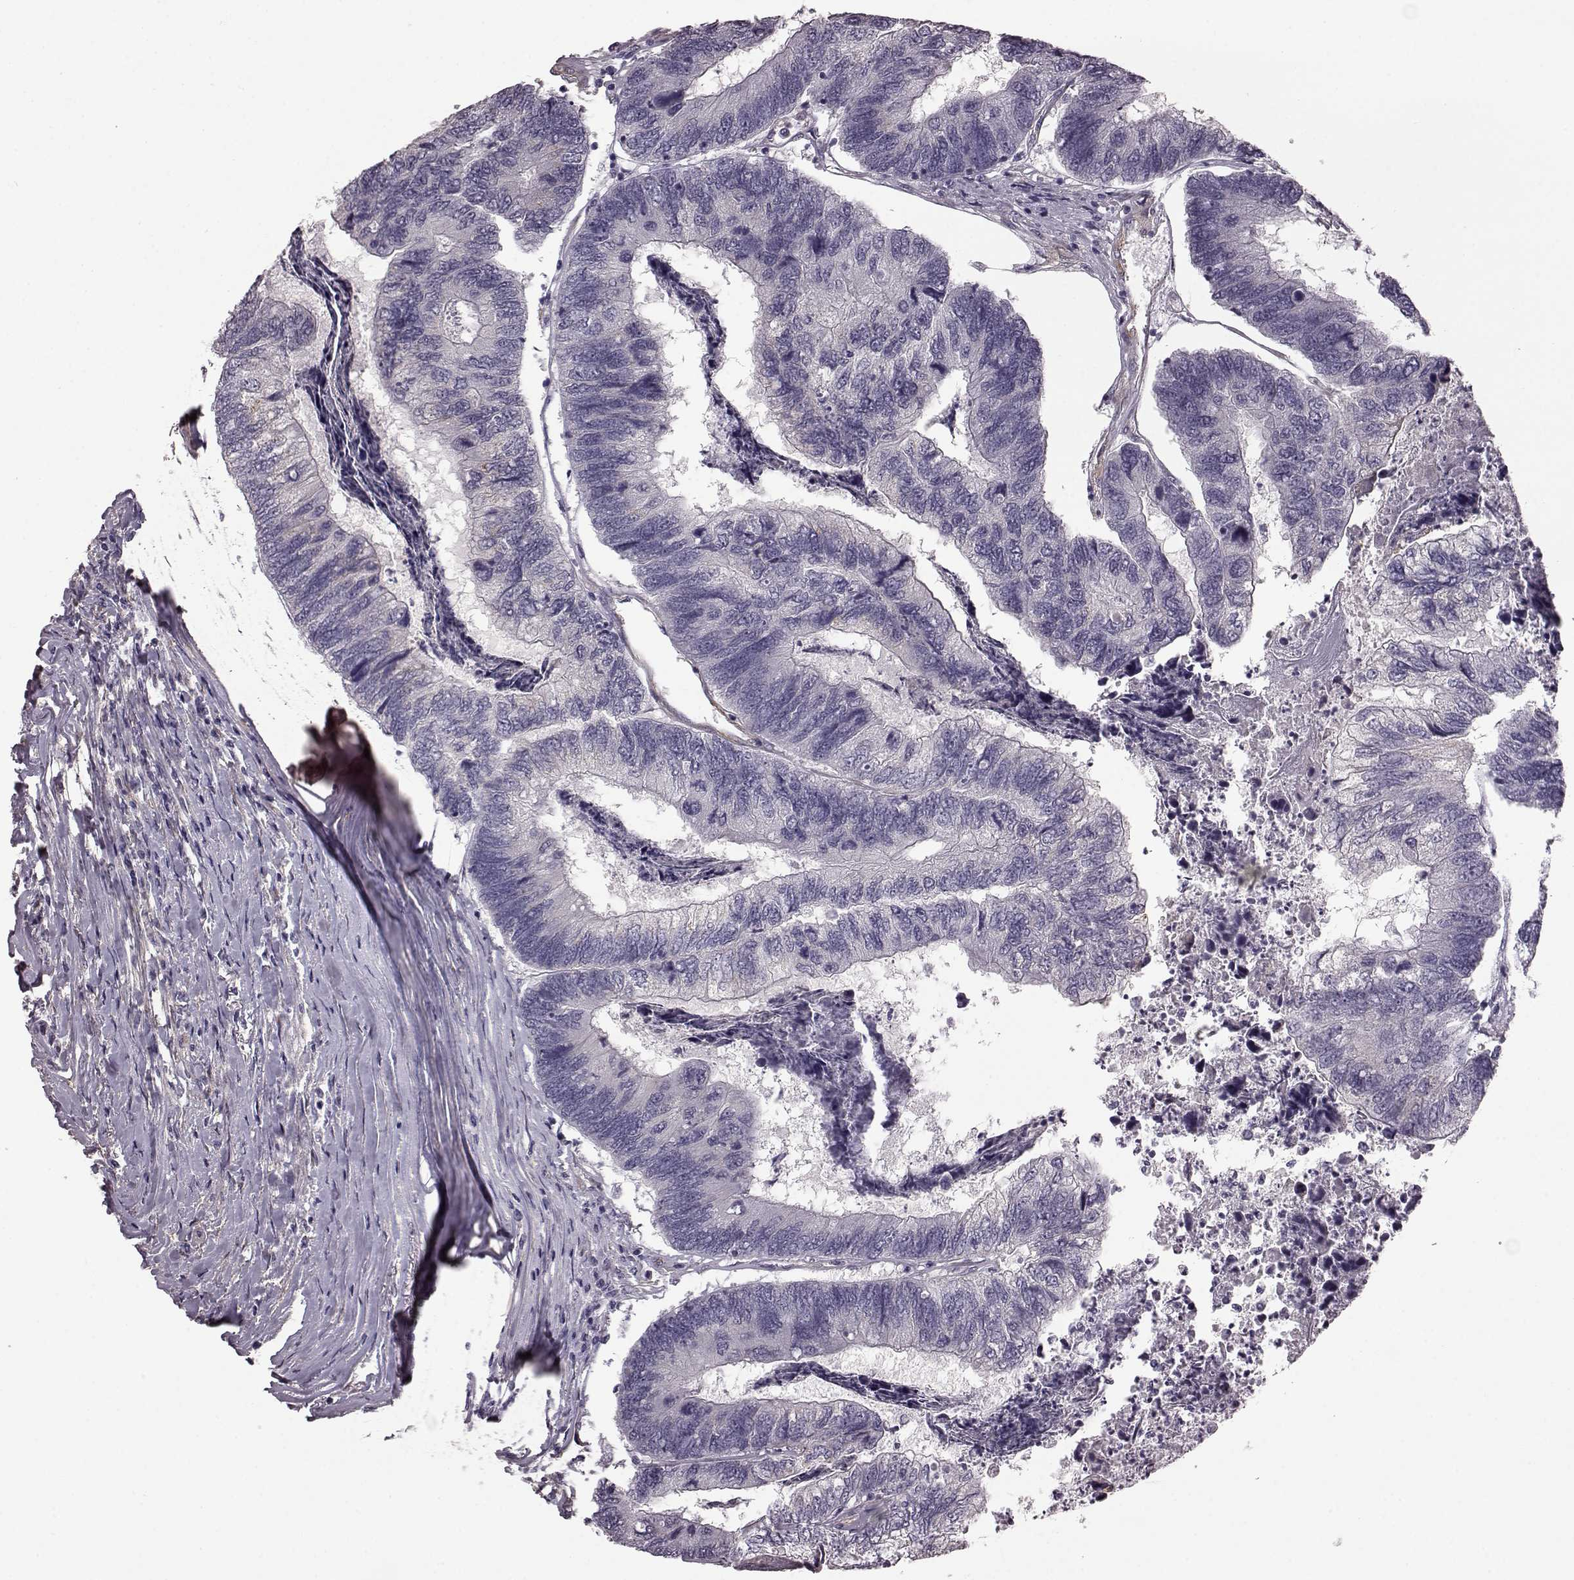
{"staining": {"intensity": "negative", "quantity": "none", "location": "none"}, "tissue": "colorectal cancer", "cell_type": "Tumor cells", "image_type": "cancer", "snomed": [{"axis": "morphology", "description": "Adenocarcinoma, NOS"}, {"axis": "topography", "description": "Colon"}], "caption": "IHC of human colorectal adenocarcinoma shows no positivity in tumor cells. Nuclei are stained in blue.", "gene": "GRK1", "patient": {"sex": "female", "age": 67}}